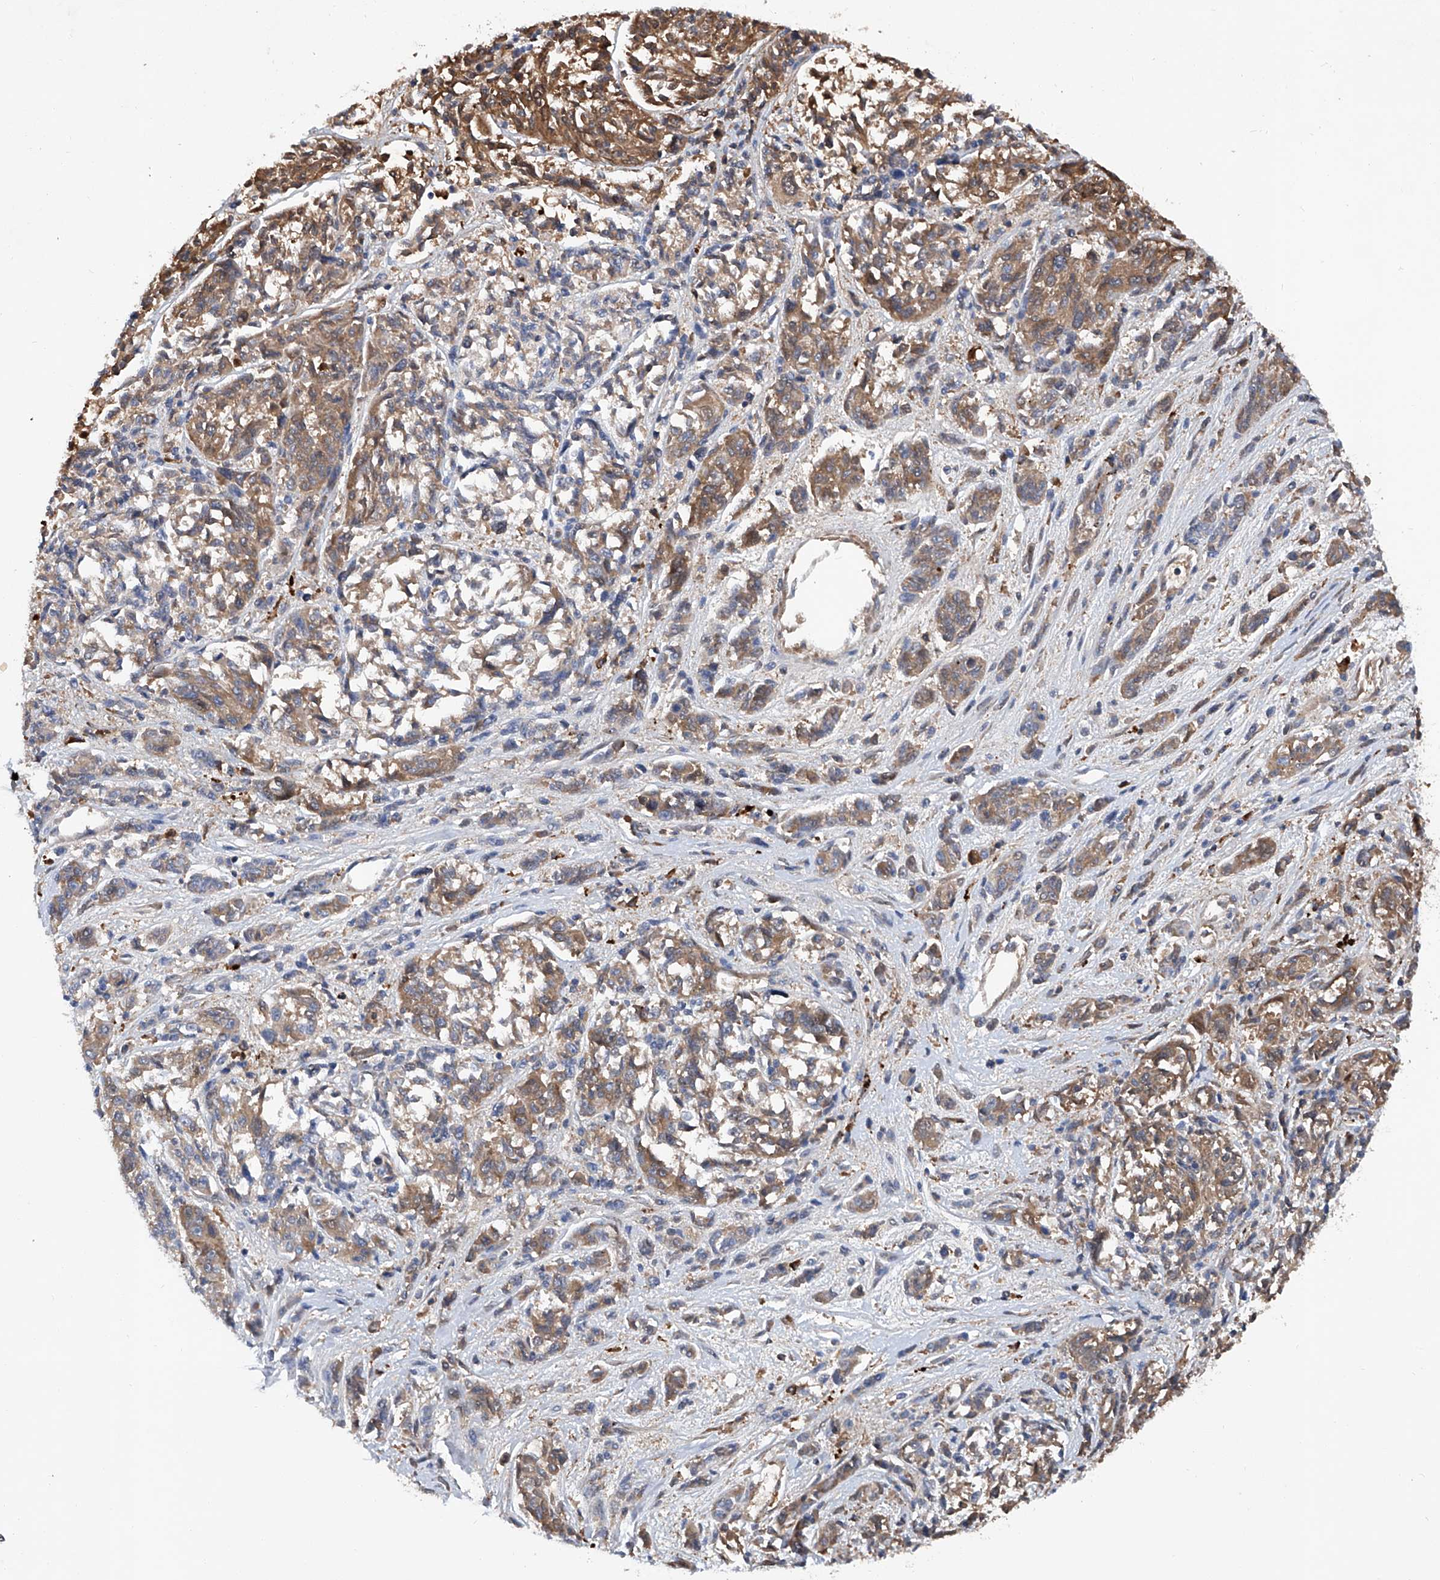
{"staining": {"intensity": "moderate", "quantity": "25%-75%", "location": "cytoplasmic/membranous"}, "tissue": "melanoma", "cell_type": "Tumor cells", "image_type": "cancer", "snomed": [{"axis": "morphology", "description": "Malignant melanoma, NOS"}, {"axis": "topography", "description": "Skin"}], "caption": "Human melanoma stained with a protein marker shows moderate staining in tumor cells.", "gene": "ASCC3", "patient": {"sex": "male", "age": 53}}